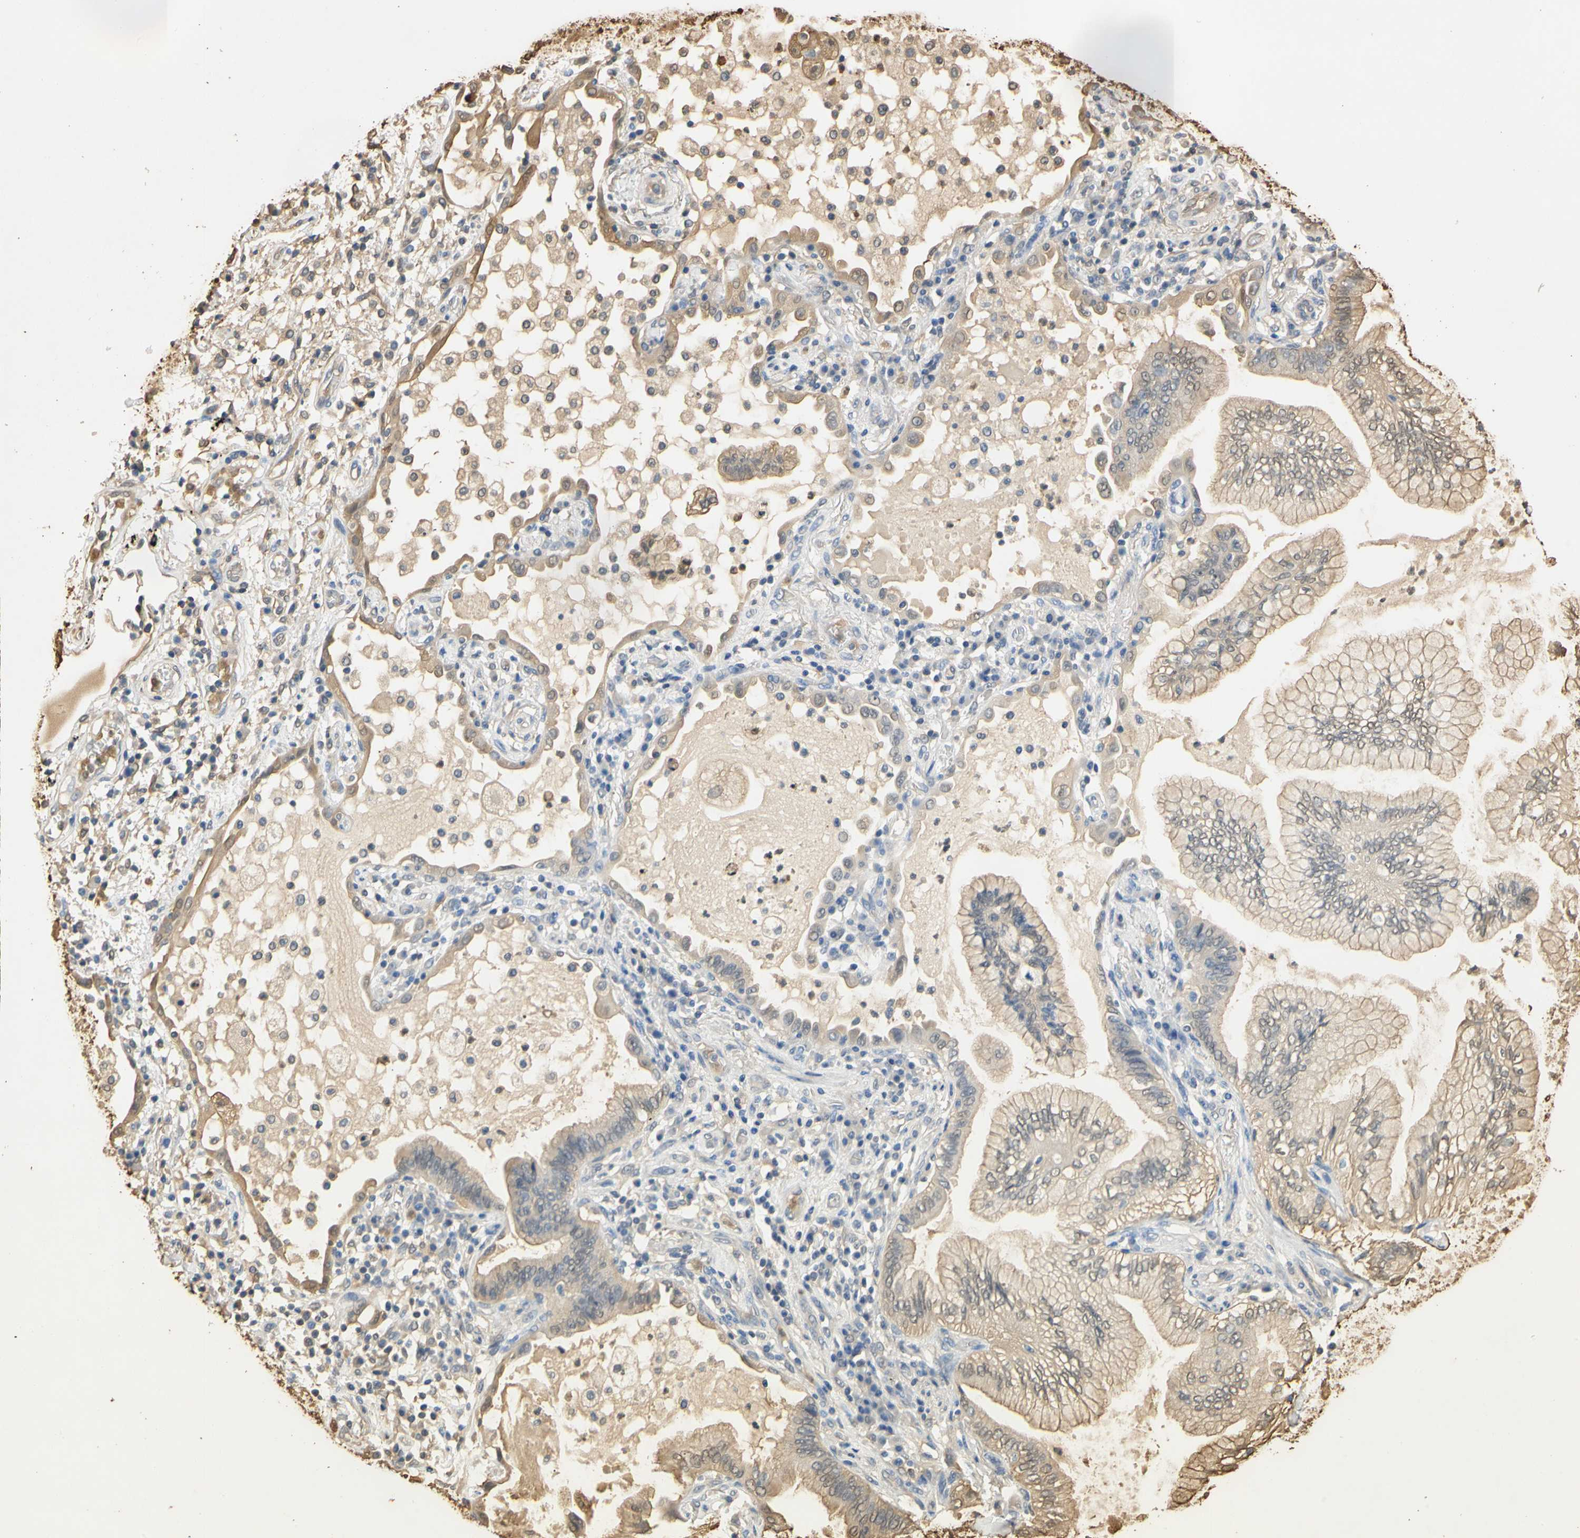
{"staining": {"intensity": "weak", "quantity": ">75%", "location": "cytoplasmic/membranous"}, "tissue": "lung cancer", "cell_type": "Tumor cells", "image_type": "cancer", "snomed": [{"axis": "morphology", "description": "Normal tissue, NOS"}, {"axis": "morphology", "description": "Adenocarcinoma, NOS"}, {"axis": "topography", "description": "Bronchus"}, {"axis": "topography", "description": "Lung"}], "caption": "Immunohistochemistry (IHC) photomicrograph of human lung cancer (adenocarcinoma) stained for a protein (brown), which shows low levels of weak cytoplasmic/membranous positivity in about >75% of tumor cells.", "gene": "S100A6", "patient": {"sex": "female", "age": 70}}